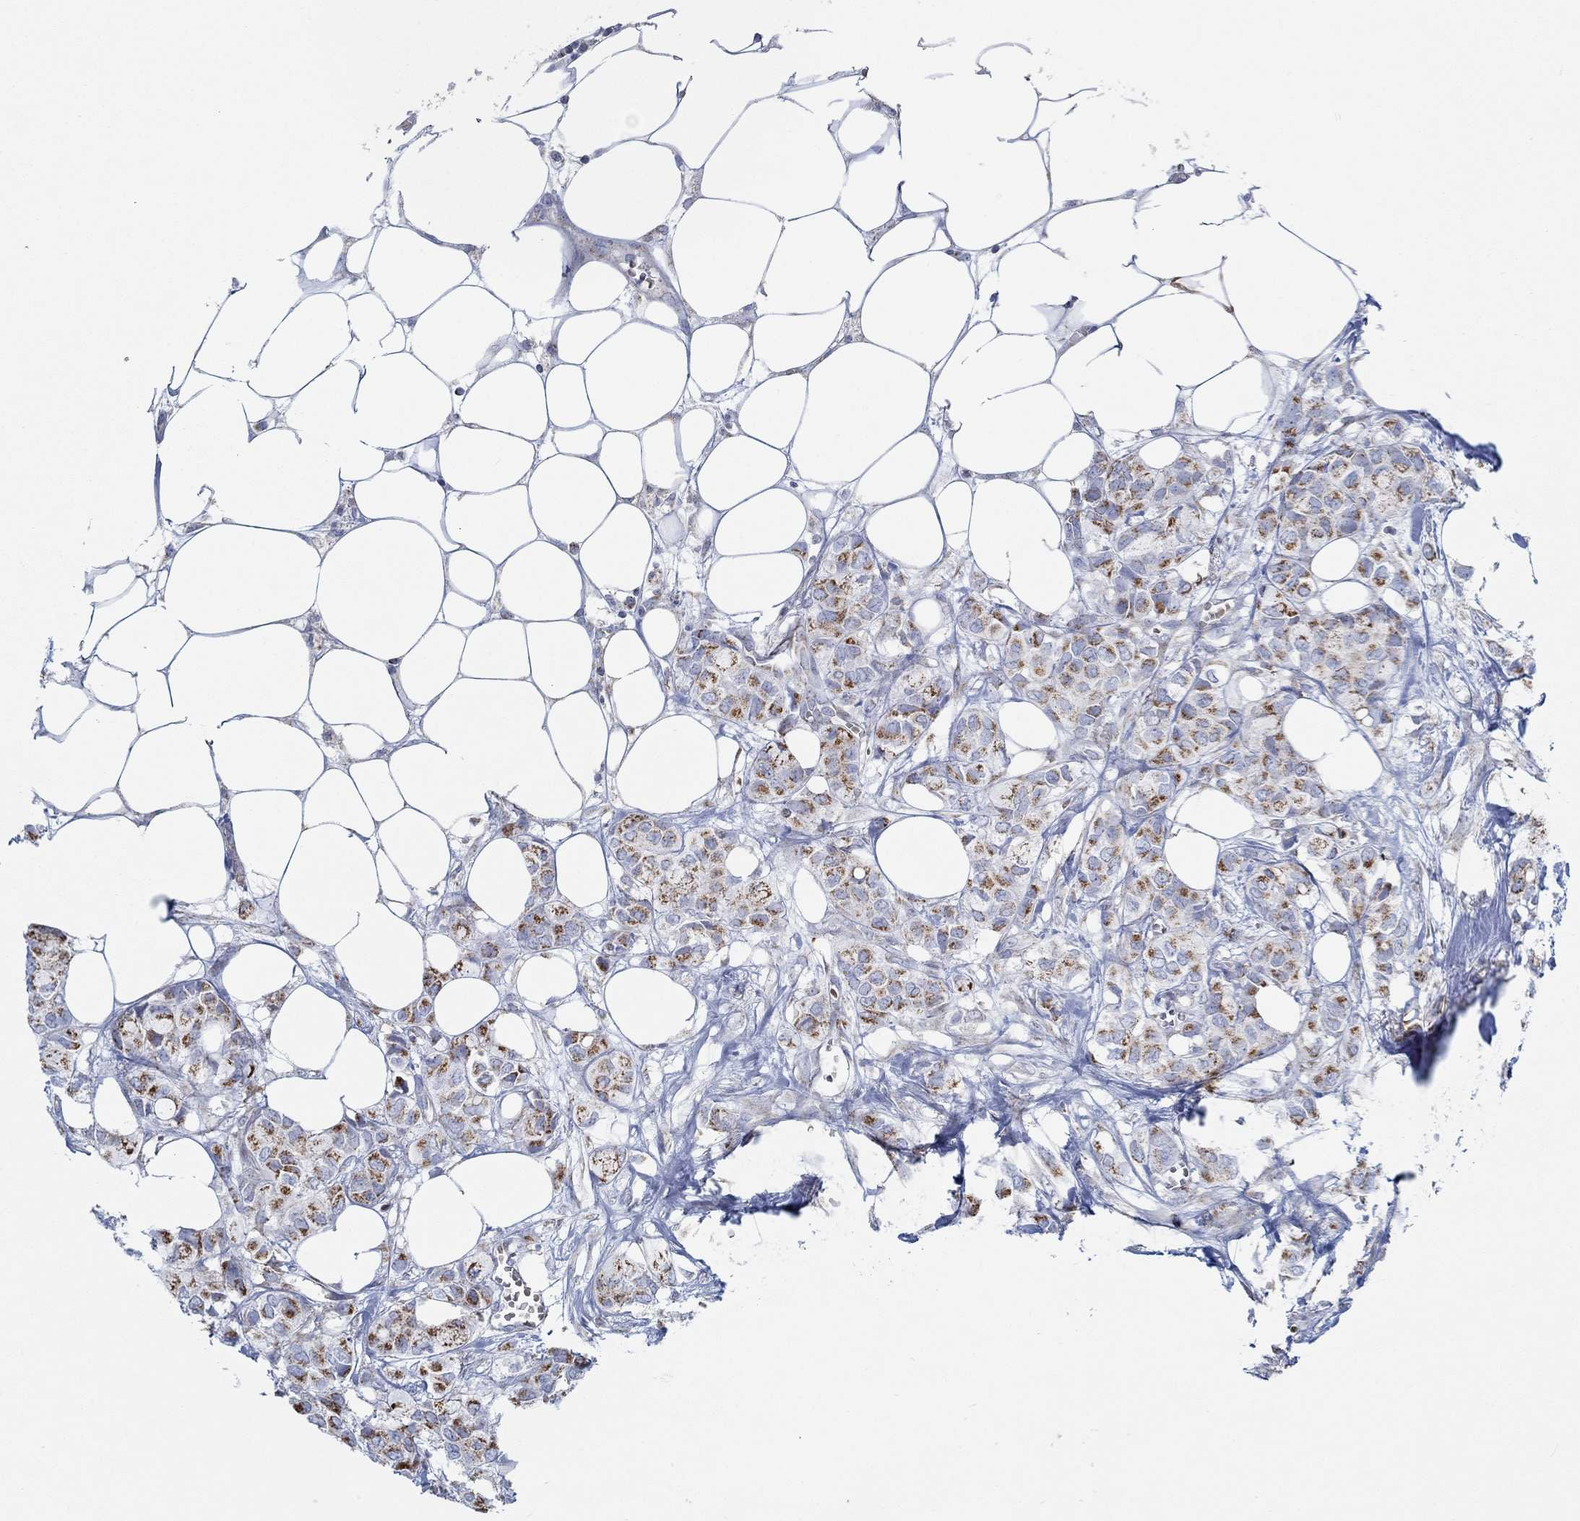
{"staining": {"intensity": "strong", "quantity": "25%-75%", "location": "cytoplasmic/membranous"}, "tissue": "breast cancer", "cell_type": "Tumor cells", "image_type": "cancer", "snomed": [{"axis": "morphology", "description": "Duct carcinoma"}, {"axis": "topography", "description": "Breast"}], "caption": "Protein staining exhibits strong cytoplasmic/membranous staining in approximately 25%-75% of tumor cells in breast intraductal carcinoma. Using DAB (brown) and hematoxylin (blue) stains, captured at high magnification using brightfield microscopy.", "gene": "GLOD5", "patient": {"sex": "female", "age": 85}}